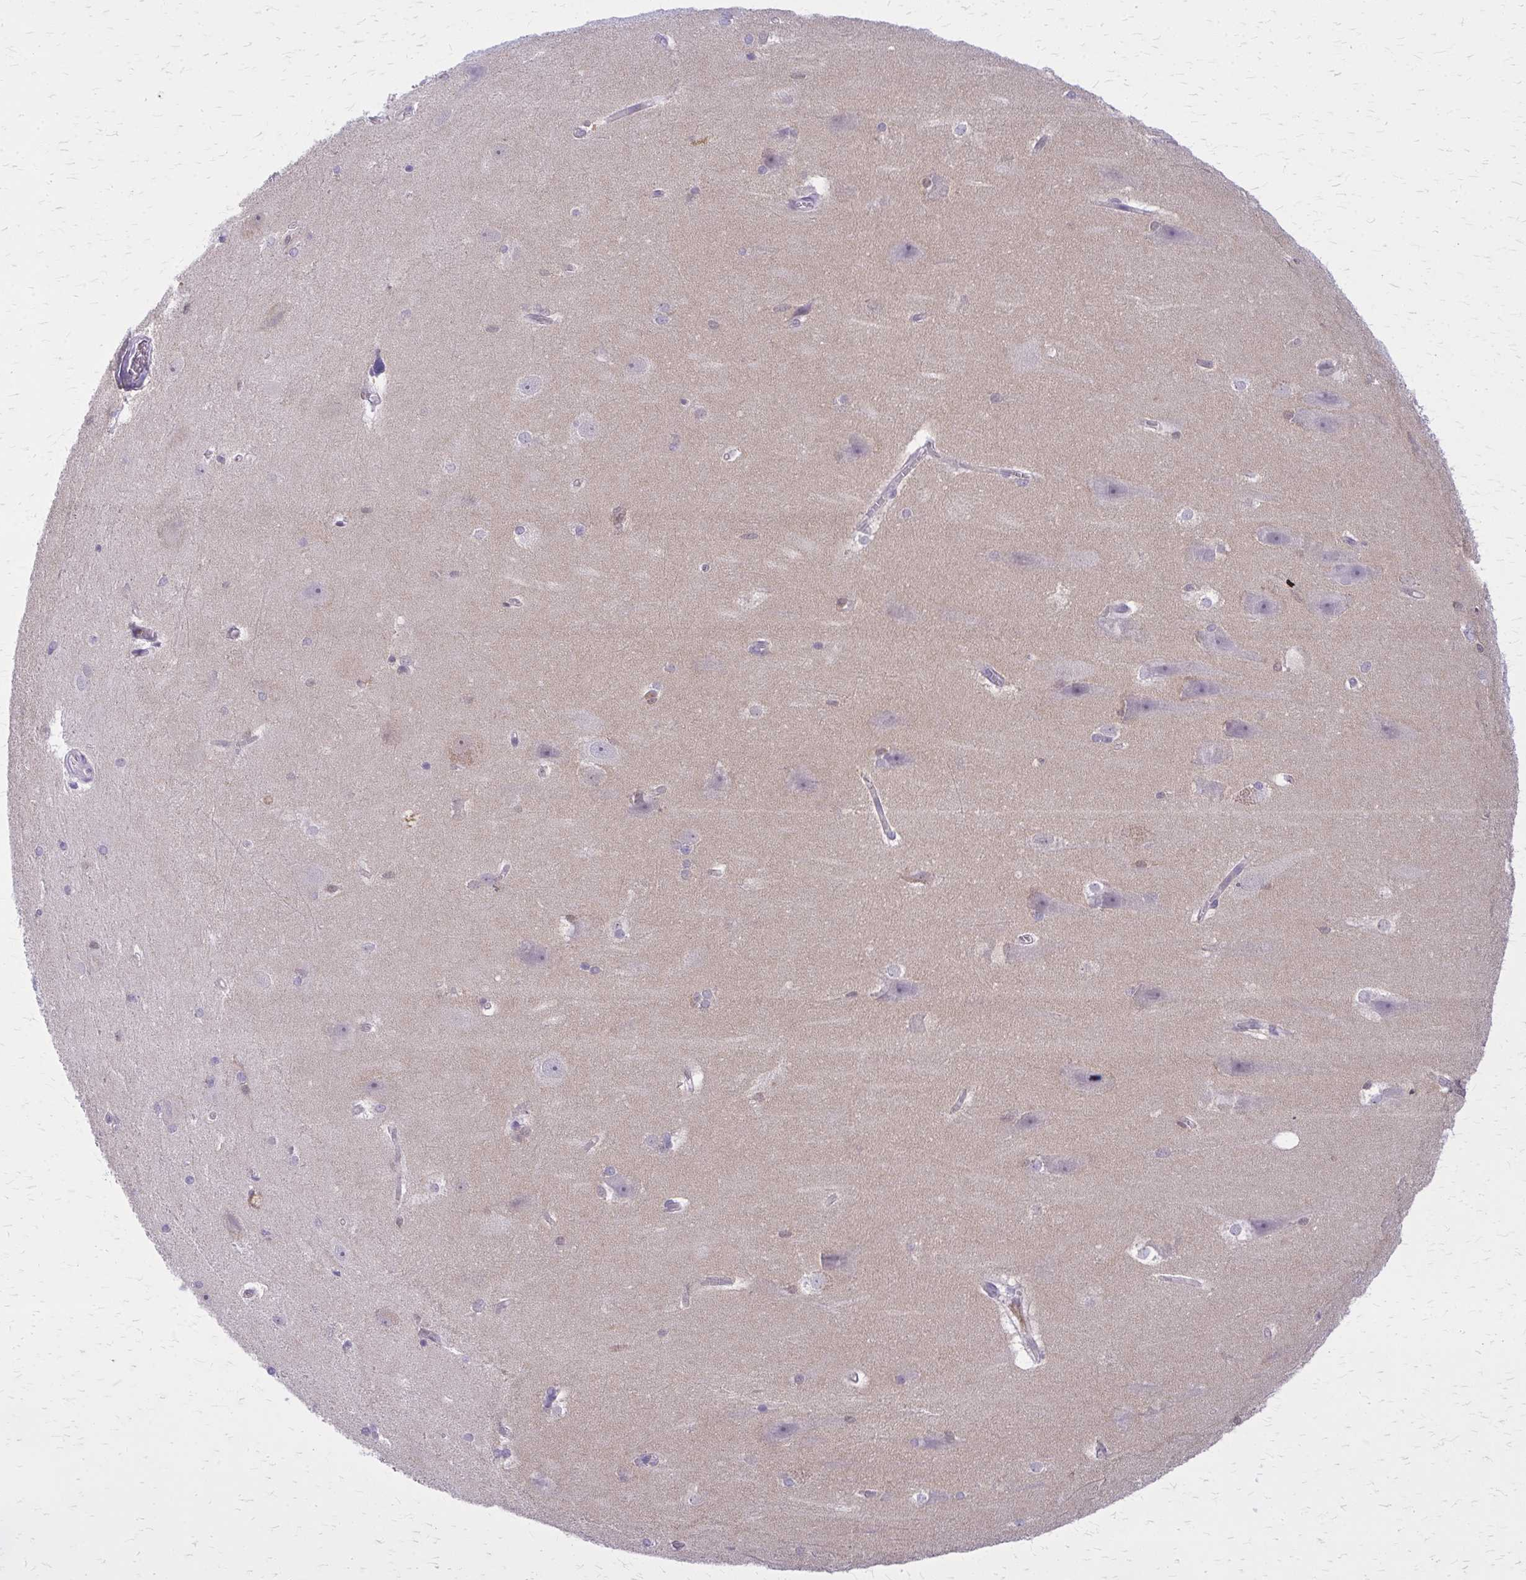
{"staining": {"intensity": "negative", "quantity": "none", "location": "none"}, "tissue": "hippocampus", "cell_type": "Glial cells", "image_type": "normal", "snomed": [{"axis": "morphology", "description": "Normal tissue, NOS"}, {"axis": "topography", "description": "Cerebral cortex"}, {"axis": "topography", "description": "Hippocampus"}], "caption": "This is an immunohistochemistry (IHC) micrograph of unremarkable hippocampus. There is no positivity in glial cells.", "gene": "GLRX", "patient": {"sex": "female", "age": 19}}